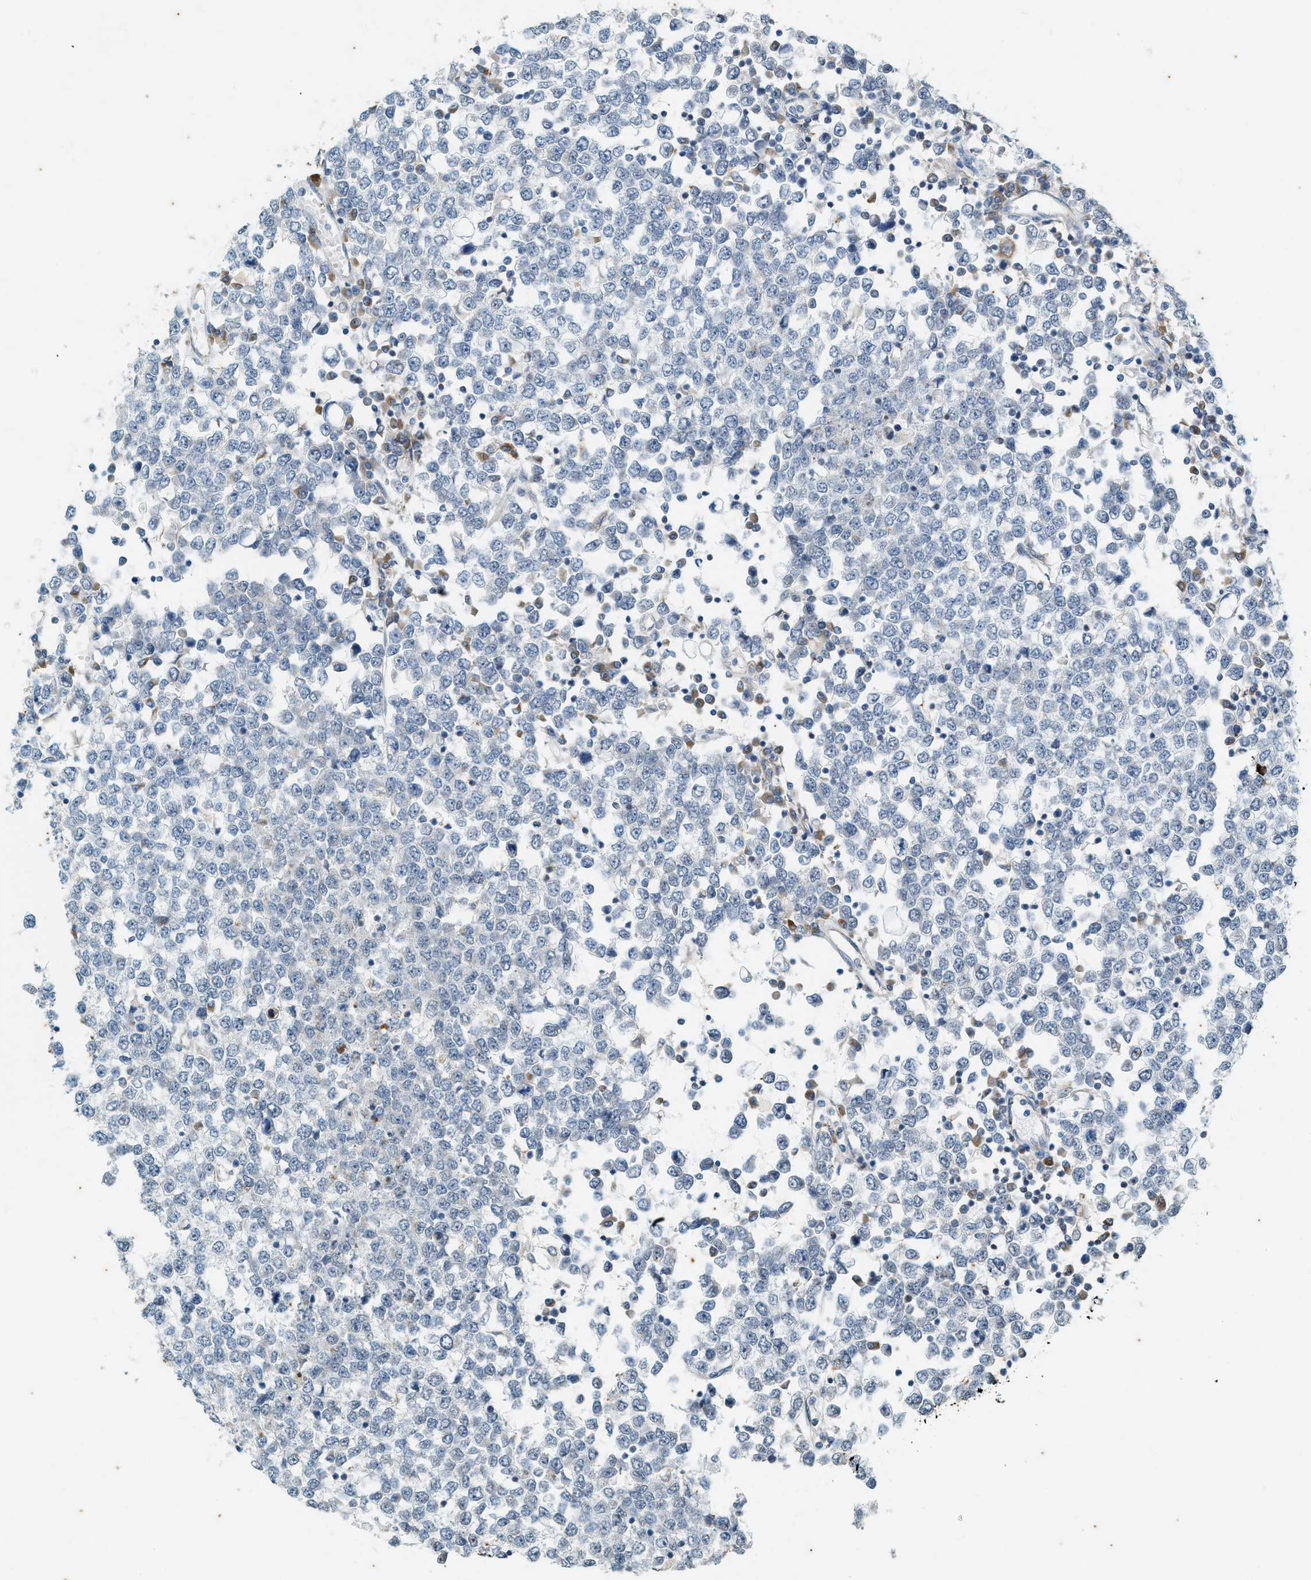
{"staining": {"intensity": "negative", "quantity": "none", "location": "none"}, "tissue": "testis cancer", "cell_type": "Tumor cells", "image_type": "cancer", "snomed": [{"axis": "morphology", "description": "Seminoma, NOS"}, {"axis": "topography", "description": "Testis"}], "caption": "Immunohistochemistry (IHC) histopathology image of human testis seminoma stained for a protein (brown), which exhibits no staining in tumor cells.", "gene": "CHPF2", "patient": {"sex": "male", "age": 65}}